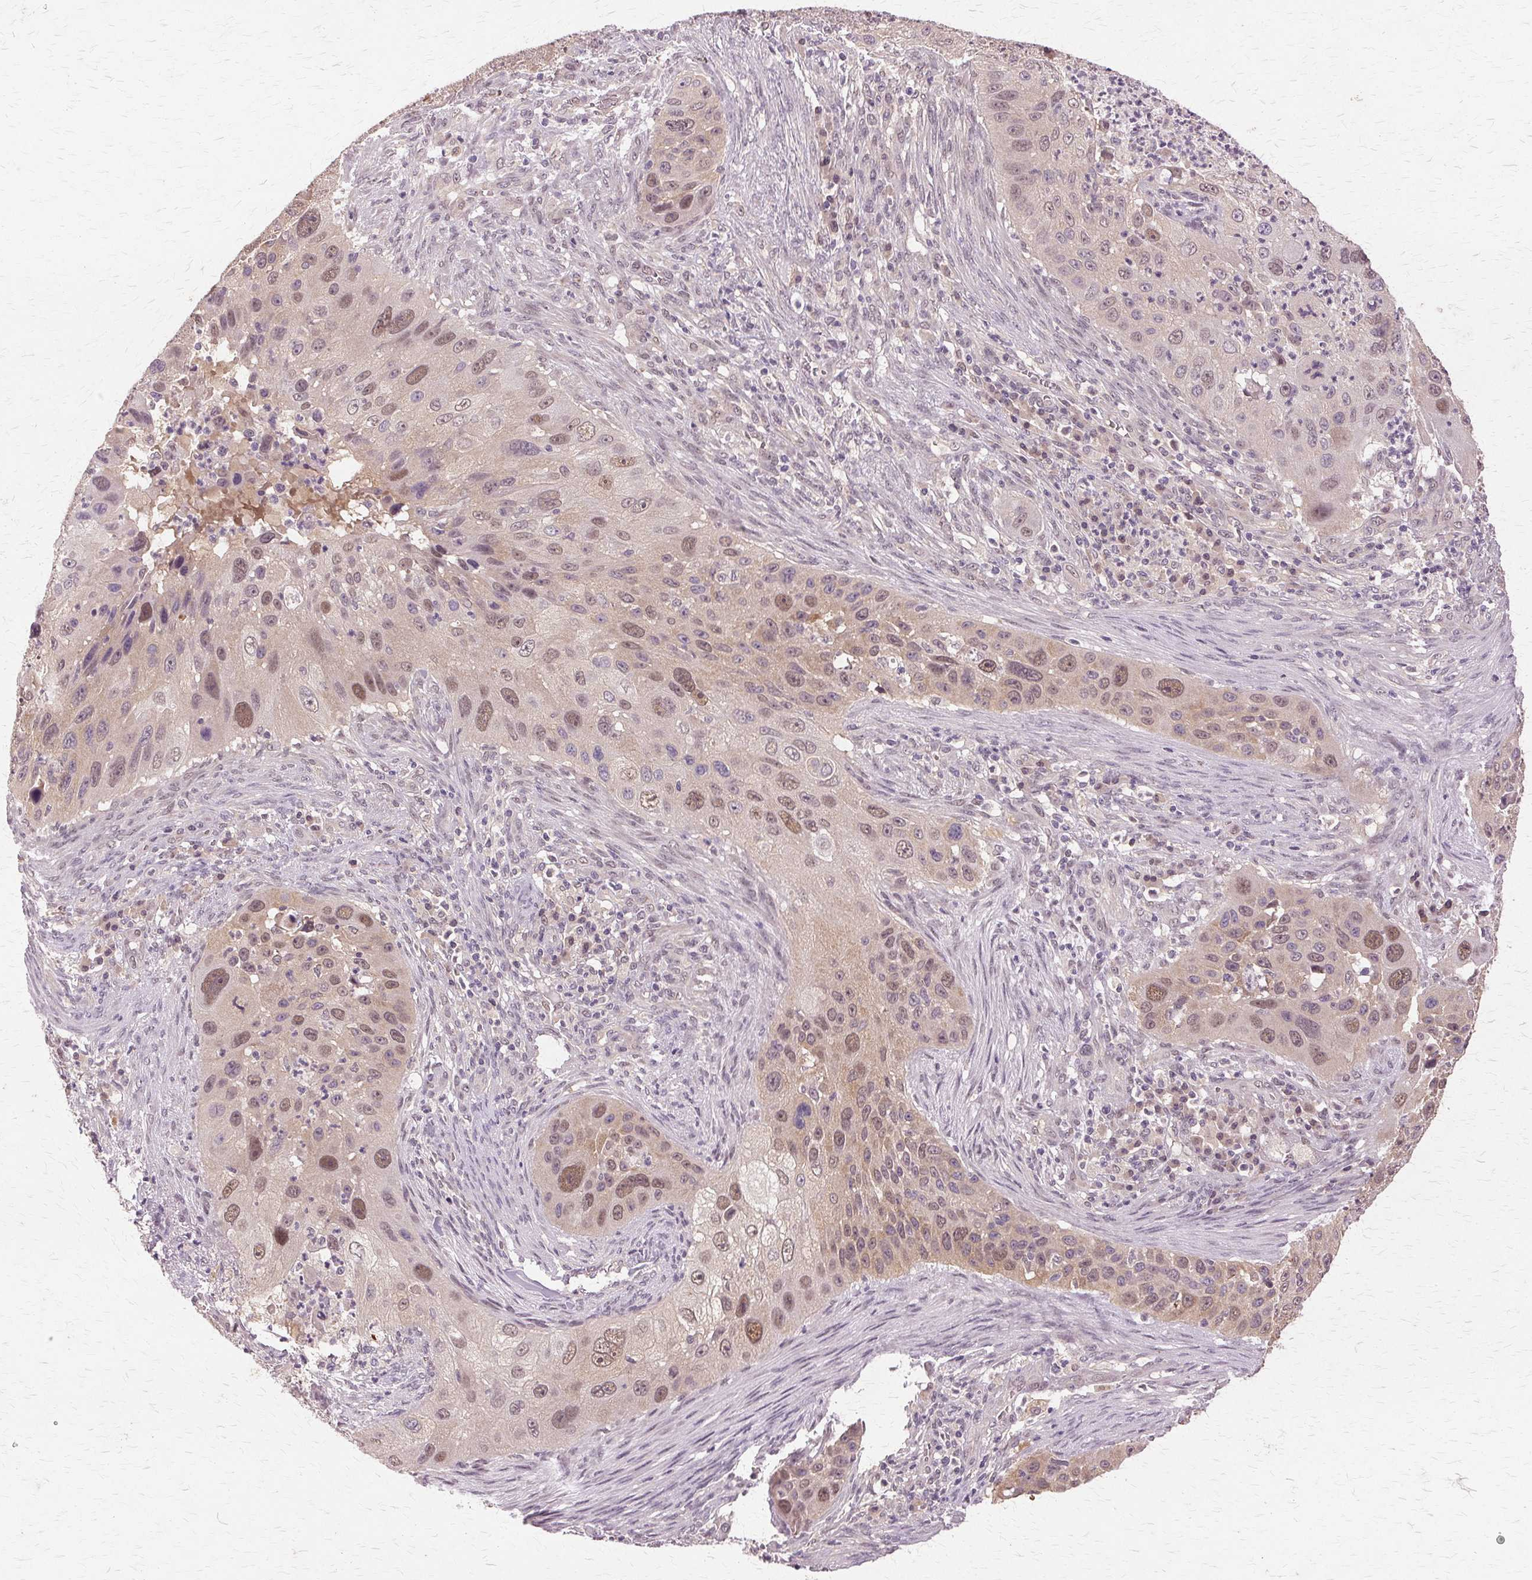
{"staining": {"intensity": "moderate", "quantity": ">75%", "location": "nuclear"}, "tissue": "lung cancer", "cell_type": "Tumor cells", "image_type": "cancer", "snomed": [{"axis": "morphology", "description": "Squamous cell carcinoma, NOS"}, {"axis": "topography", "description": "Lung"}], "caption": "Protein analysis of lung cancer tissue shows moderate nuclear expression in approximately >75% of tumor cells. The staining was performed using DAB (3,3'-diaminobenzidine), with brown indicating positive protein expression. Nuclei are stained blue with hematoxylin.", "gene": "PRMT5", "patient": {"sex": "male", "age": 63}}